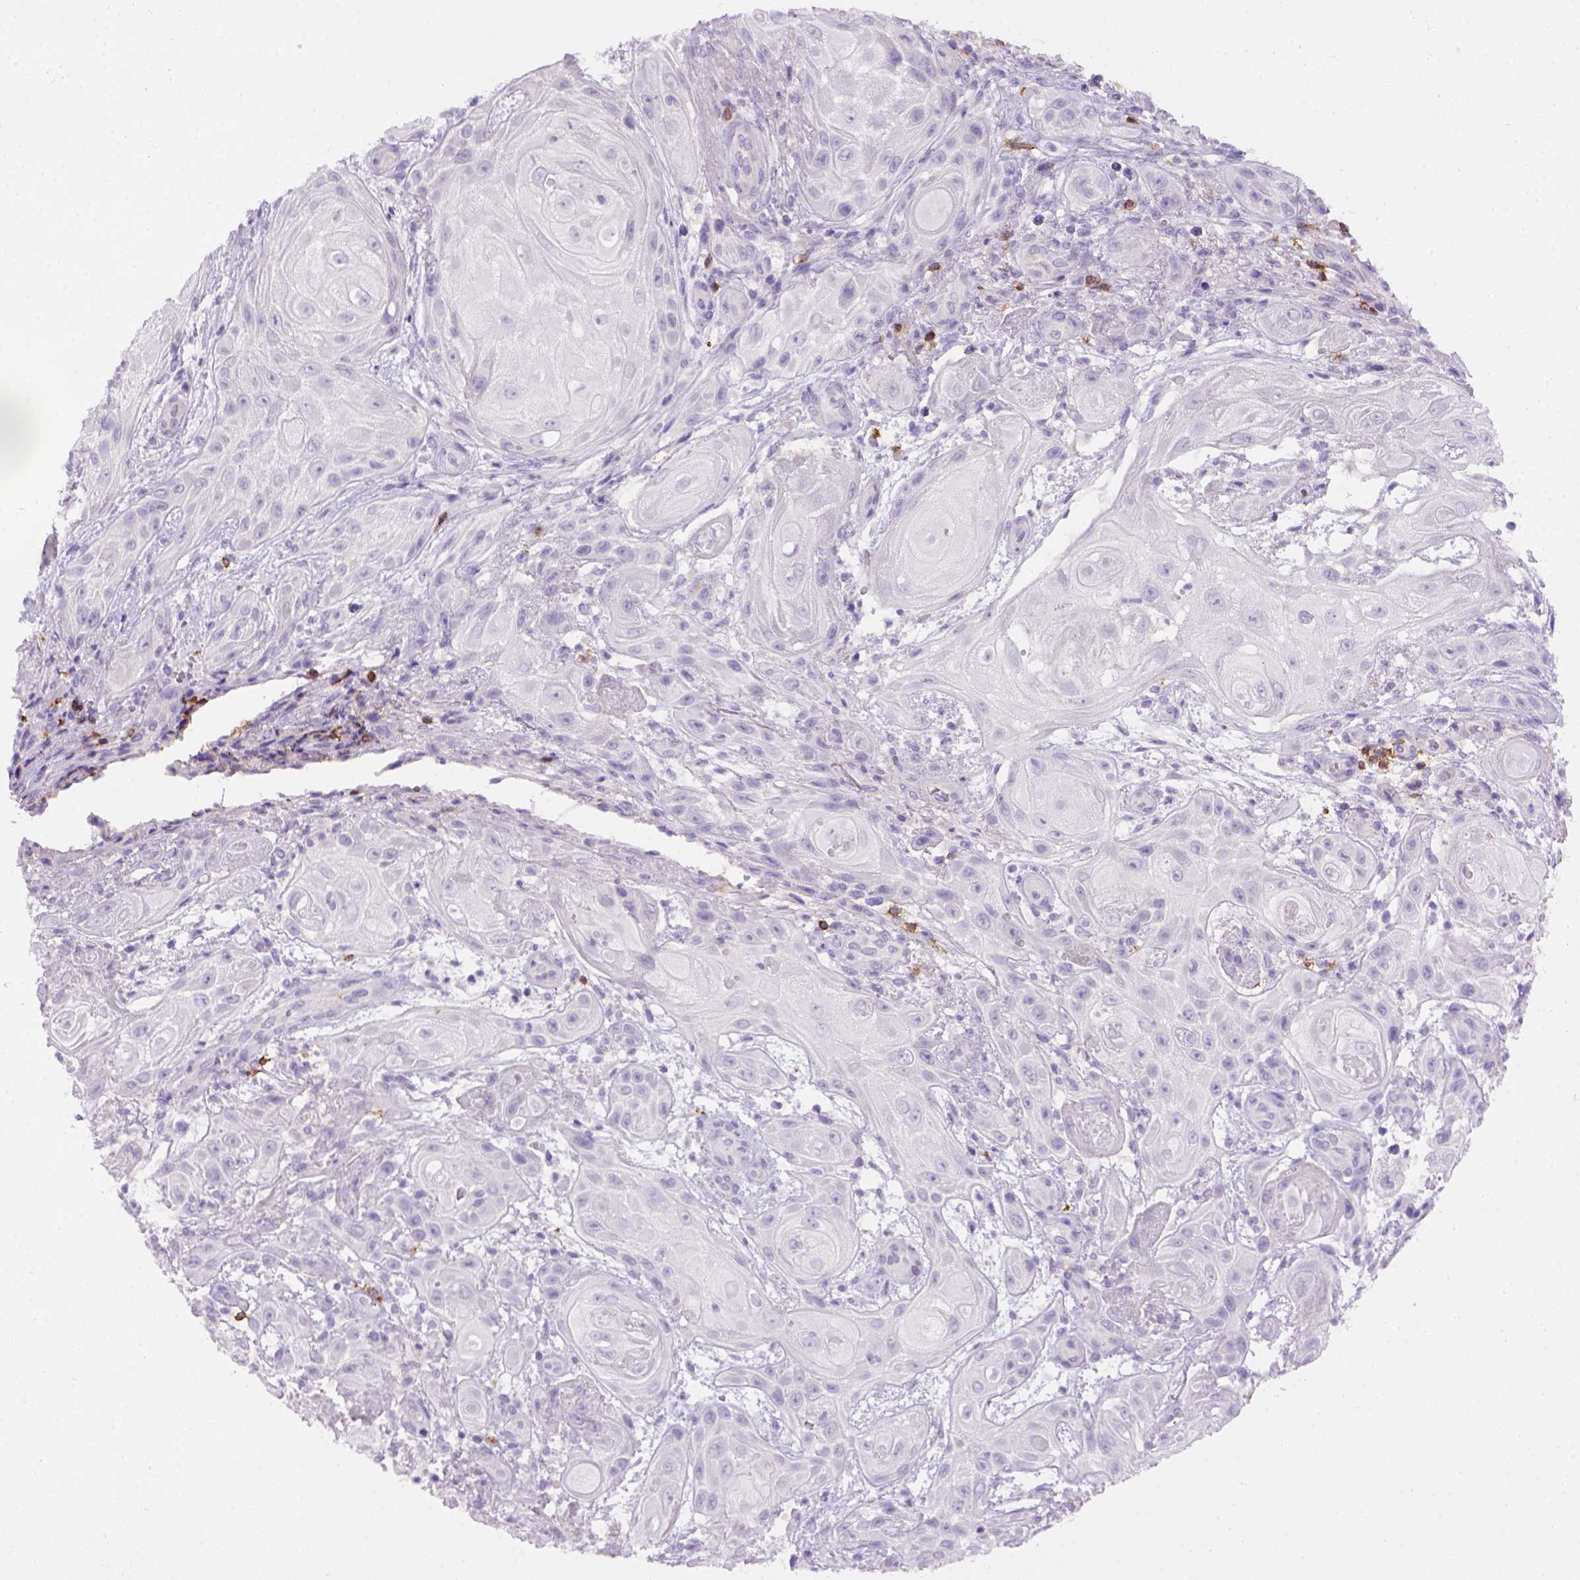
{"staining": {"intensity": "negative", "quantity": "none", "location": "none"}, "tissue": "skin cancer", "cell_type": "Tumor cells", "image_type": "cancer", "snomed": [{"axis": "morphology", "description": "Squamous cell carcinoma, NOS"}, {"axis": "topography", "description": "Skin"}], "caption": "High magnification brightfield microscopy of skin cancer (squamous cell carcinoma) stained with DAB (brown) and counterstained with hematoxylin (blue): tumor cells show no significant staining.", "gene": "CD3E", "patient": {"sex": "male", "age": 62}}